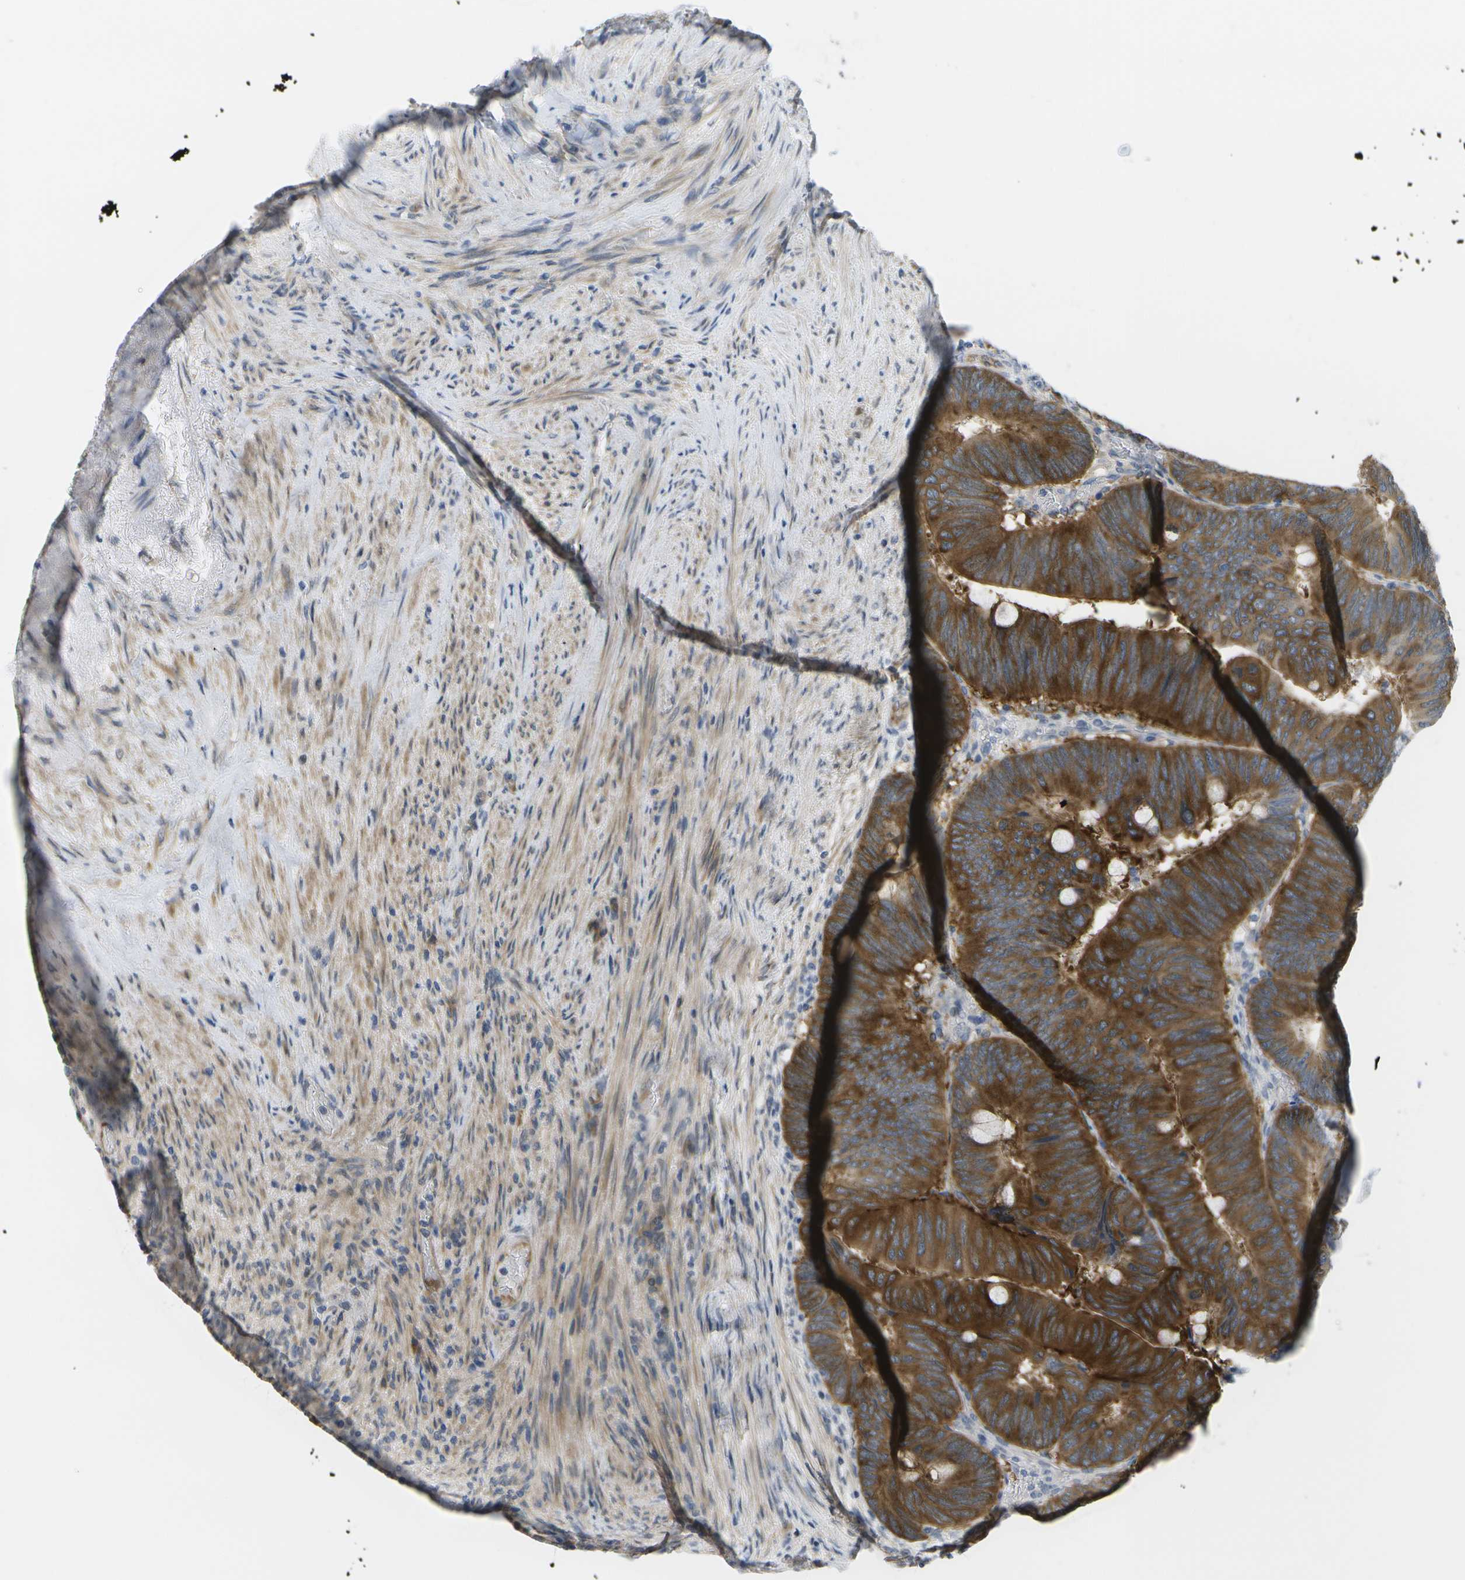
{"staining": {"intensity": "strong", "quantity": ">75%", "location": "cytoplasmic/membranous"}, "tissue": "colorectal cancer", "cell_type": "Tumor cells", "image_type": "cancer", "snomed": [{"axis": "morphology", "description": "Normal tissue, NOS"}, {"axis": "morphology", "description": "Adenocarcinoma, NOS"}, {"axis": "topography", "description": "Rectum"}], "caption": "Immunohistochemical staining of human colorectal cancer (adenocarcinoma) displays high levels of strong cytoplasmic/membranous protein expression in approximately >75% of tumor cells. (DAB (3,3'-diaminobenzidine) IHC, brown staining for protein, blue staining for nuclei).", "gene": "MARCHF8", "patient": {"sex": "male", "age": 92}}